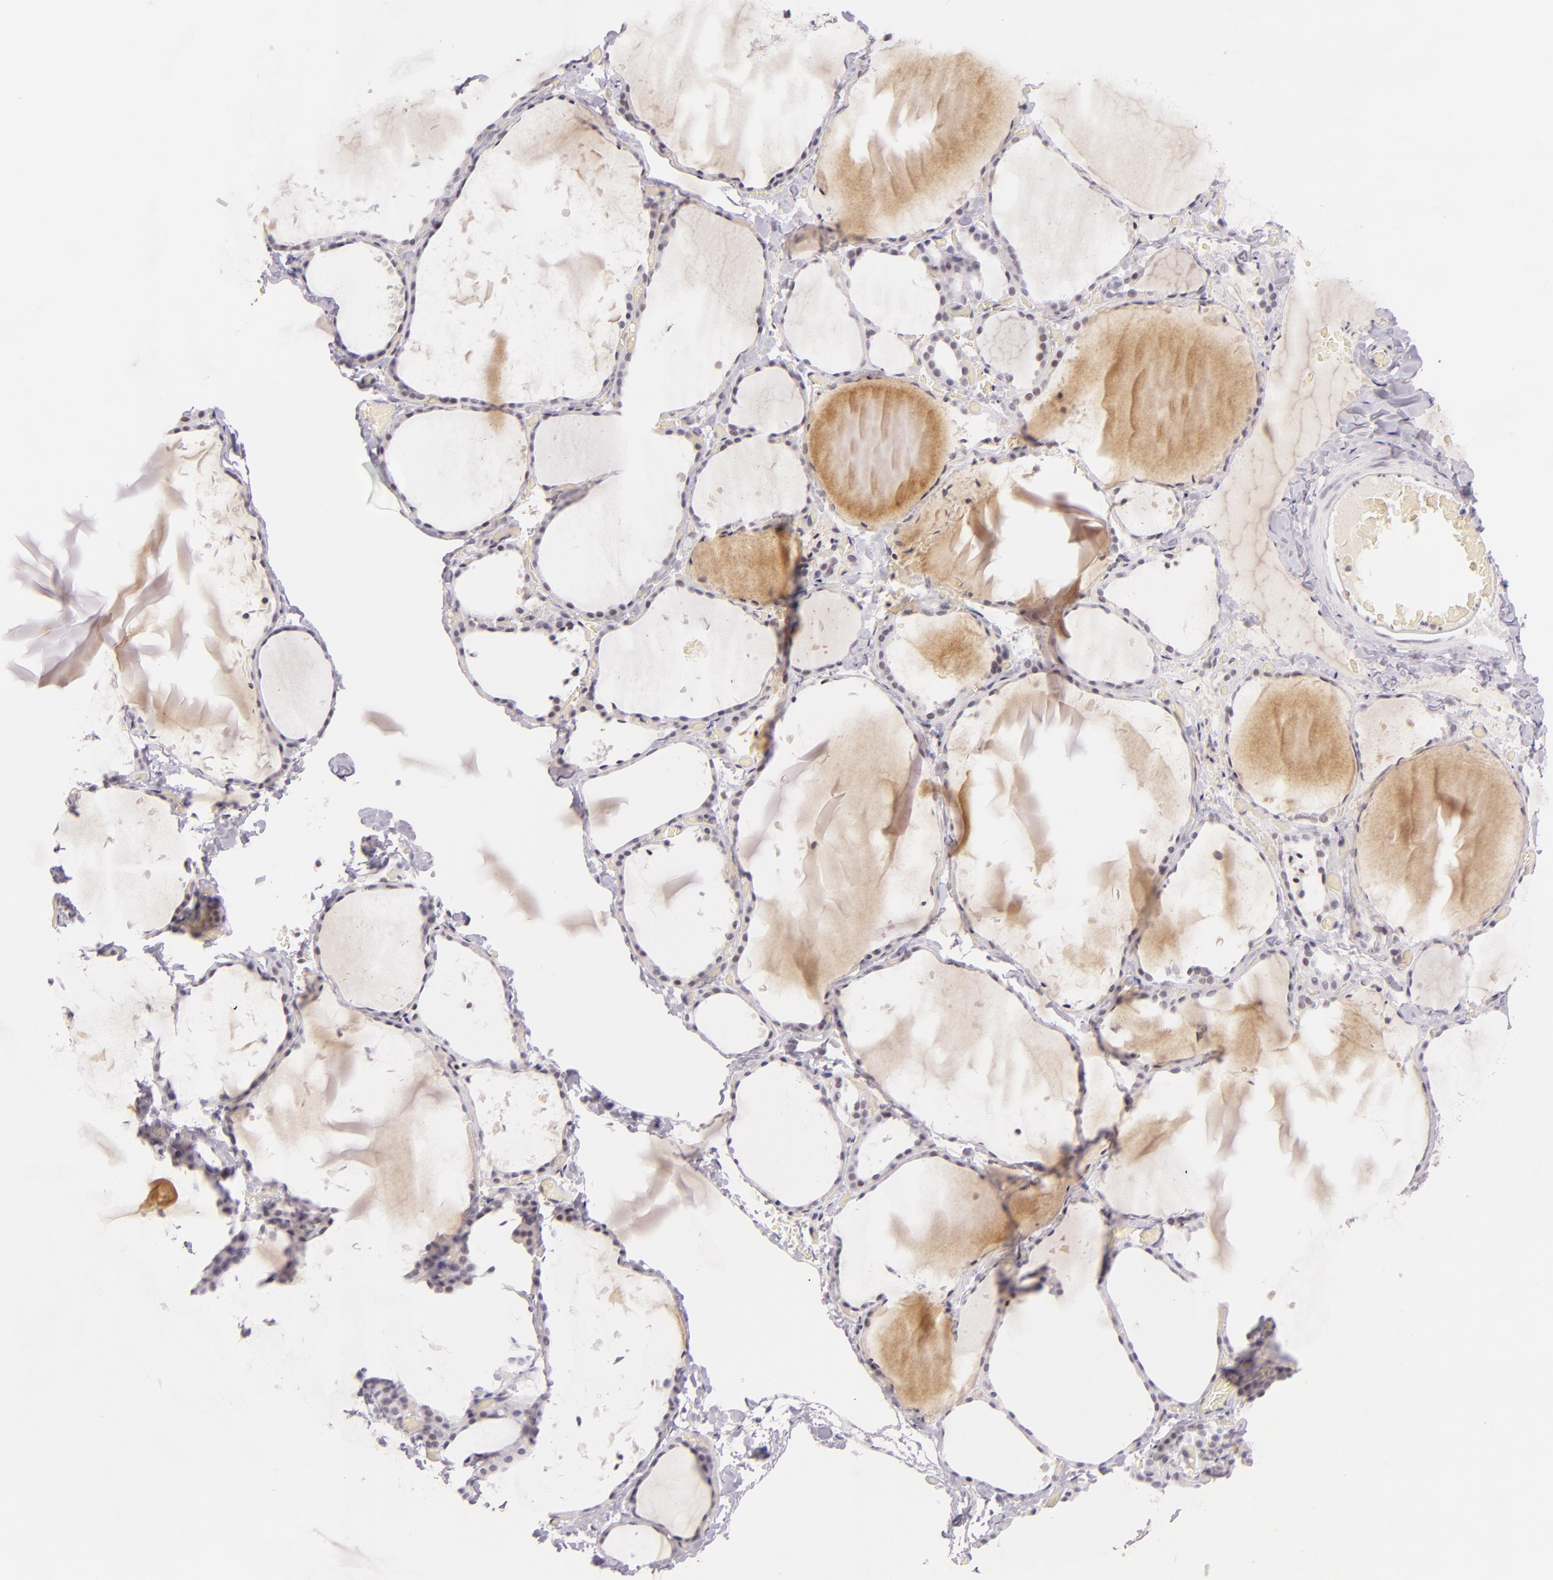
{"staining": {"intensity": "negative", "quantity": "none", "location": "none"}, "tissue": "thyroid gland", "cell_type": "Glandular cells", "image_type": "normal", "snomed": [{"axis": "morphology", "description": "Normal tissue, NOS"}, {"axis": "topography", "description": "Thyroid gland"}], "caption": "High power microscopy image of an IHC micrograph of normal thyroid gland, revealing no significant positivity in glandular cells.", "gene": "BCL3", "patient": {"sex": "female", "age": 22}}